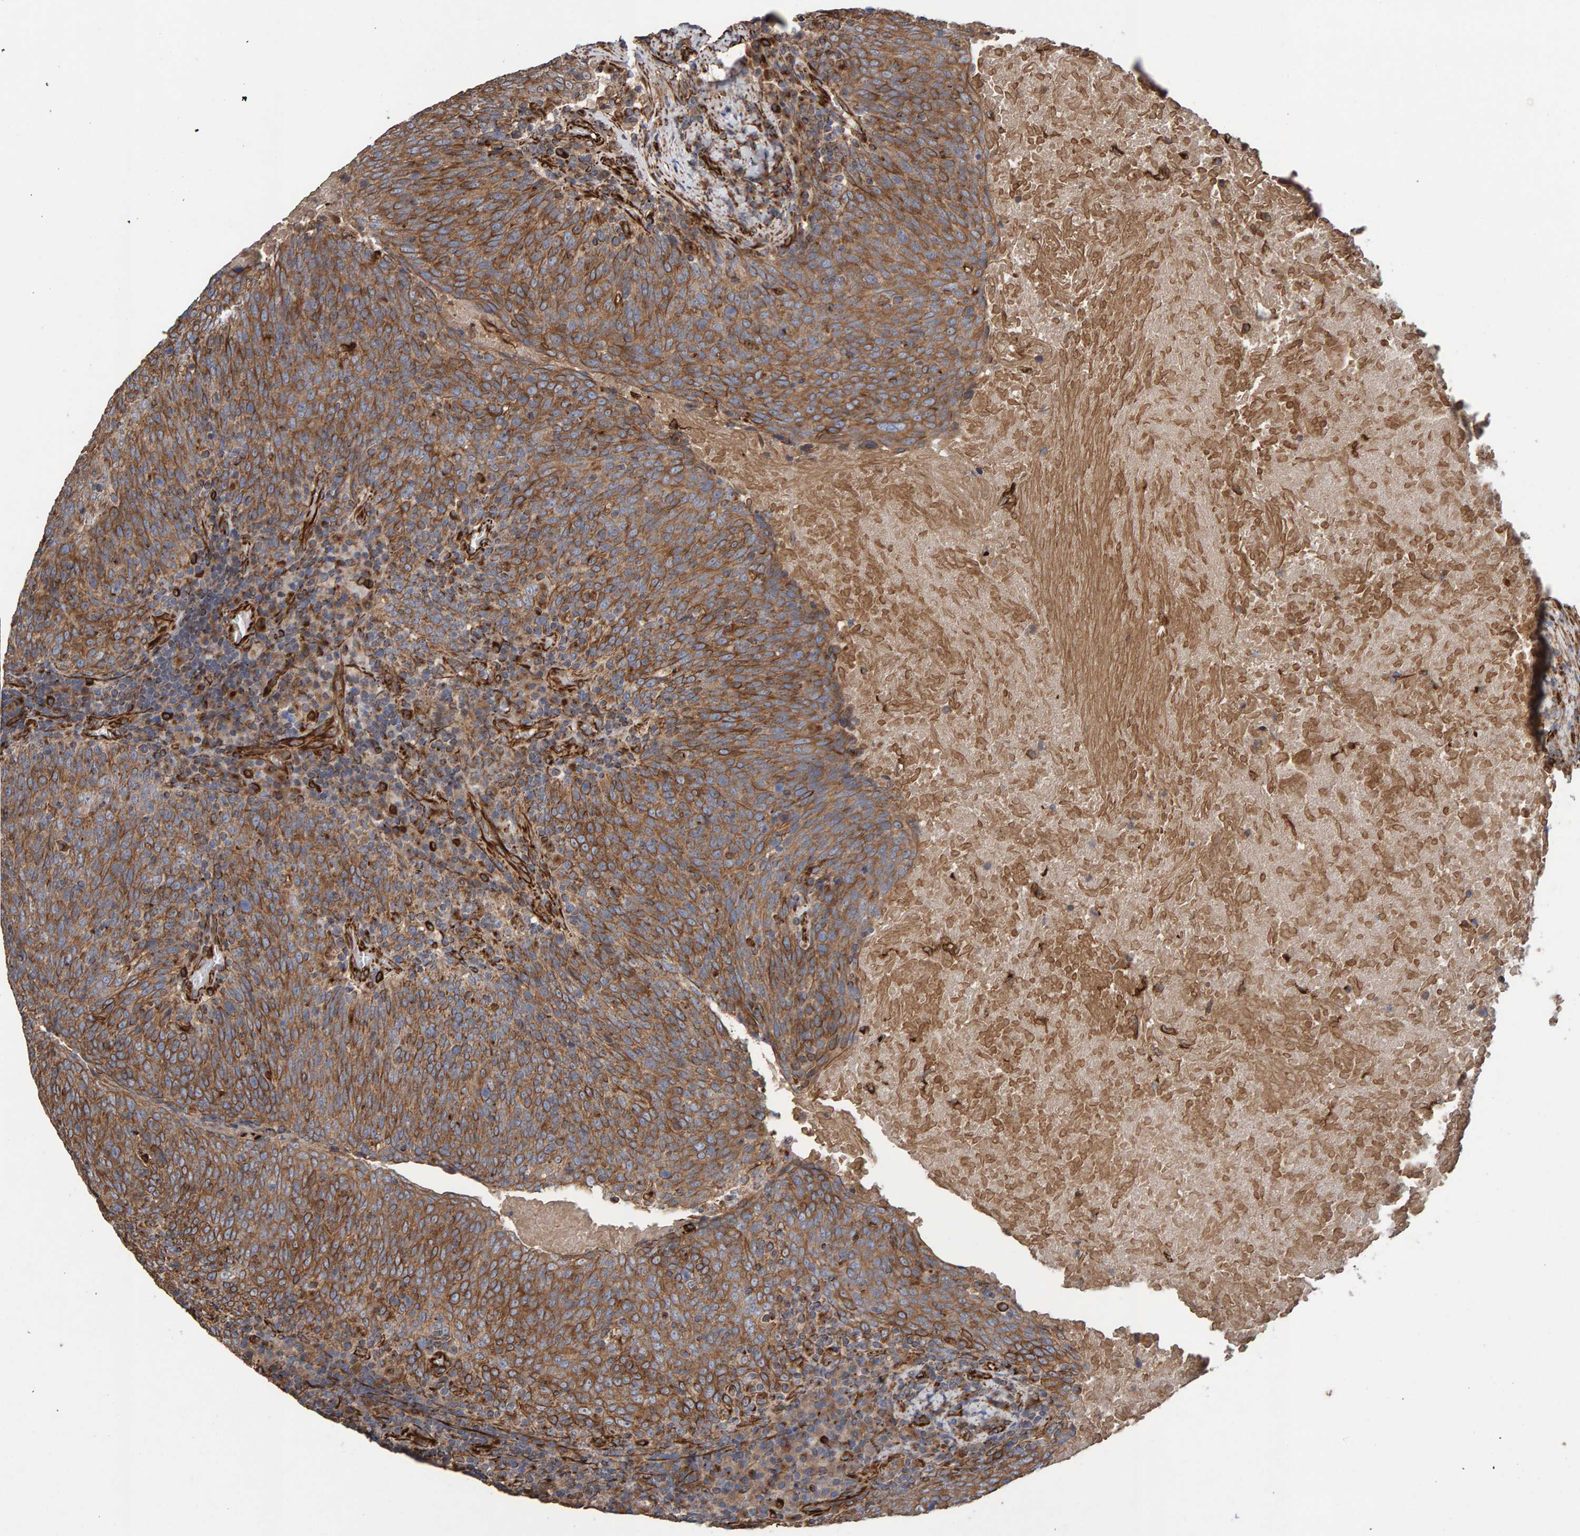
{"staining": {"intensity": "moderate", "quantity": ">75%", "location": "cytoplasmic/membranous"}, "tissue": "head and neck cancer", "cell_type": "Tumor cells", "image_type": "cancer", "snomed": [{"axis": "morphology", "description": "Squamous cell carcinoma, NOS"}, {"axis": "morphology", "description": "Squamous cell carcinoma, metastatic, NOS"}, {"axis": "topography", "description": "Lymph node"}, {"axis": "topography", "description": "Head-Neck"}], "caption": "This is a histology image of IHC staining of head and neck cancer (metastatic squamous cell carcinoma), which shows moderate staining in the cytoplasmic/membranous of tumor cells.", "gene": "ZNF347", "patient": {"sex": "male", "age": 62}}